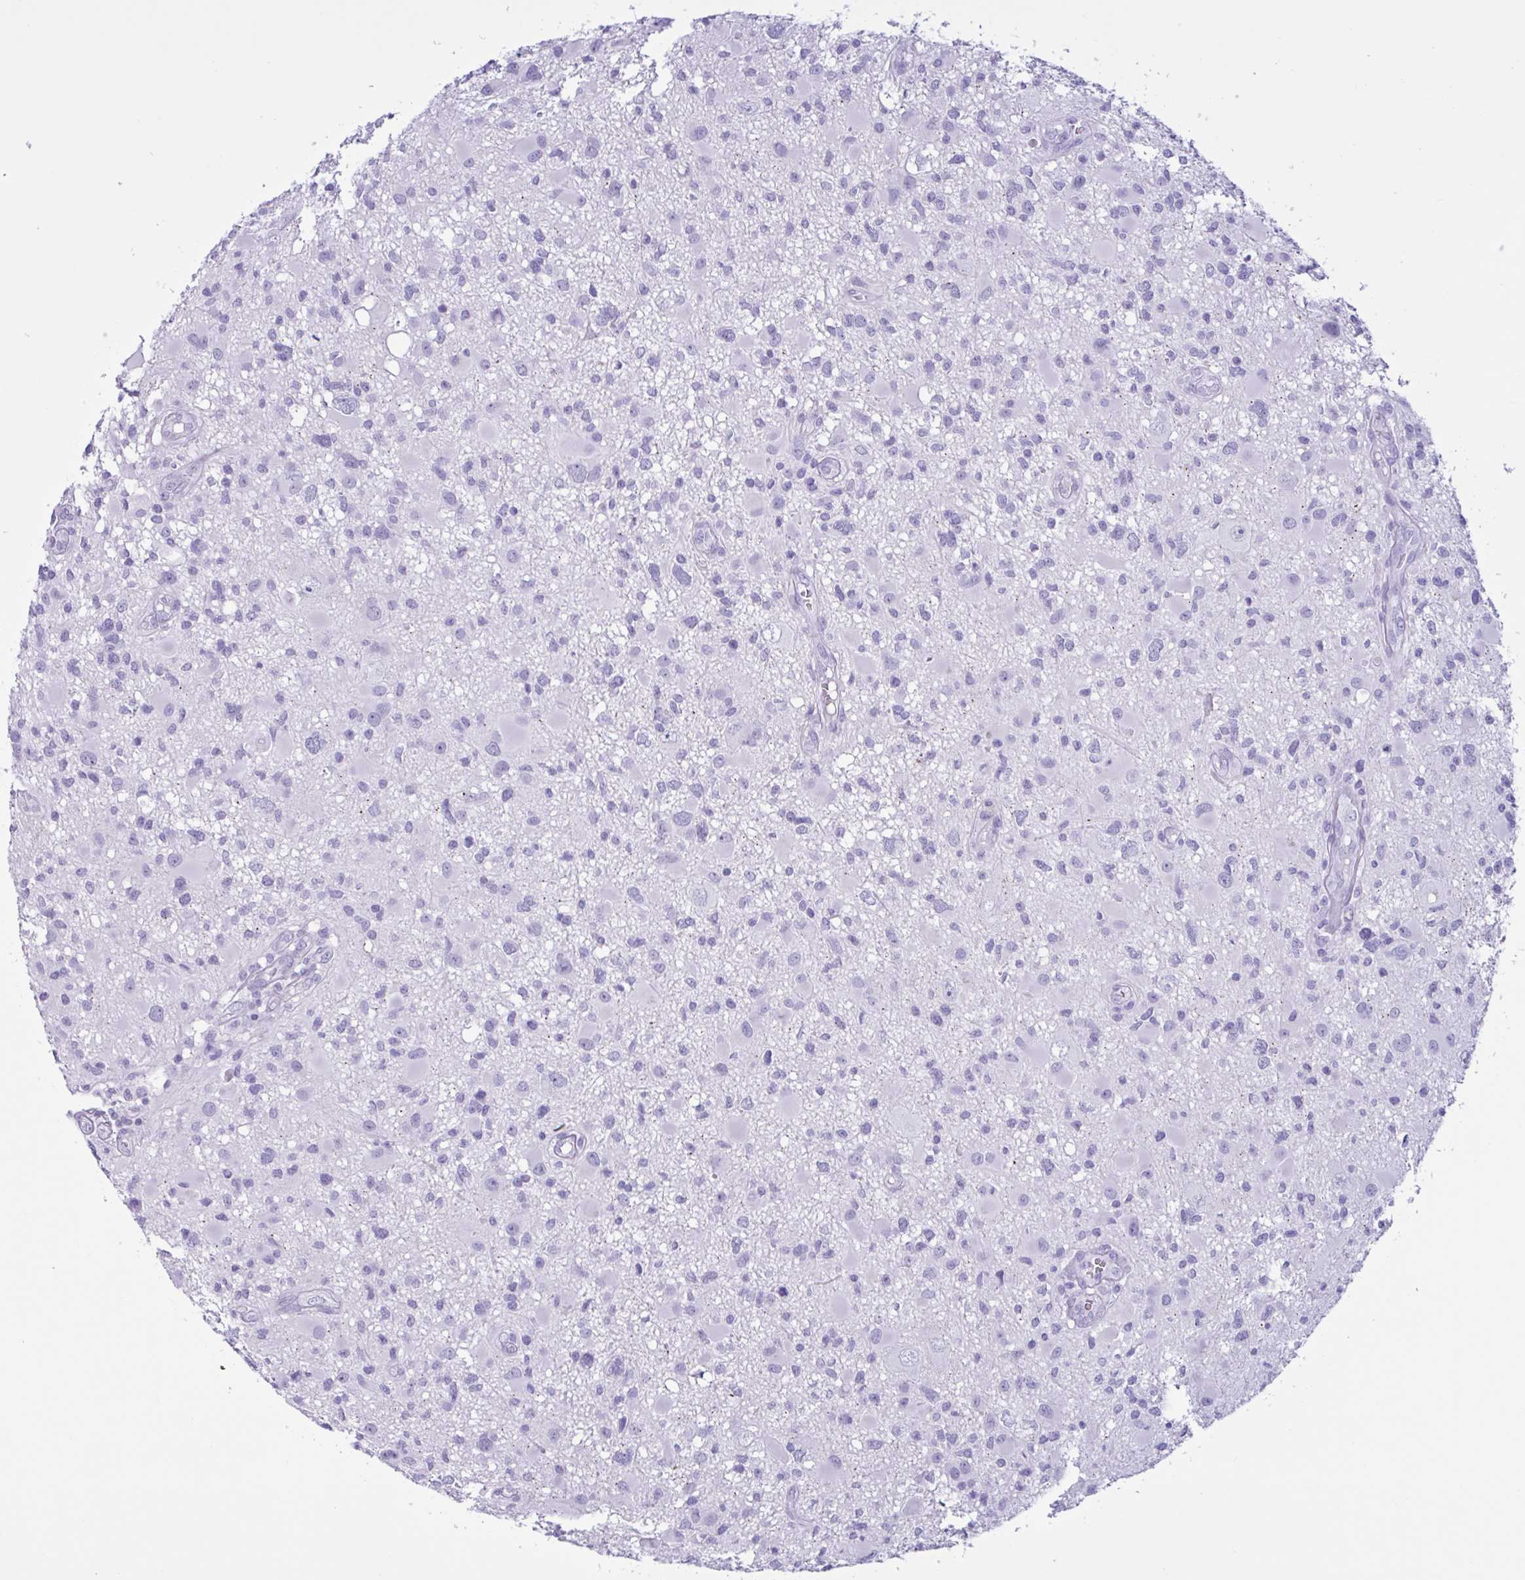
{"staining": {"intensity": "negative", "quantity": "none", "location": "none"}, "tissue": "glioma", "cell_type": "Tumor cells", "image_type": "cancer", "snomed": [{"axis": "morphology", "description": "Glioma, malignant, High grade"}, {"axis": "topography", "description": "Brain"}], "caption": "Immunohistochemistry photomicrograph of neoplastic tissue: human malignant high-grade glioma stained with DAB demonstrates no significant protein staining in tumor cells.", "gene": "MRGPRG", "patient": {"sex": "male", "age": 54}}